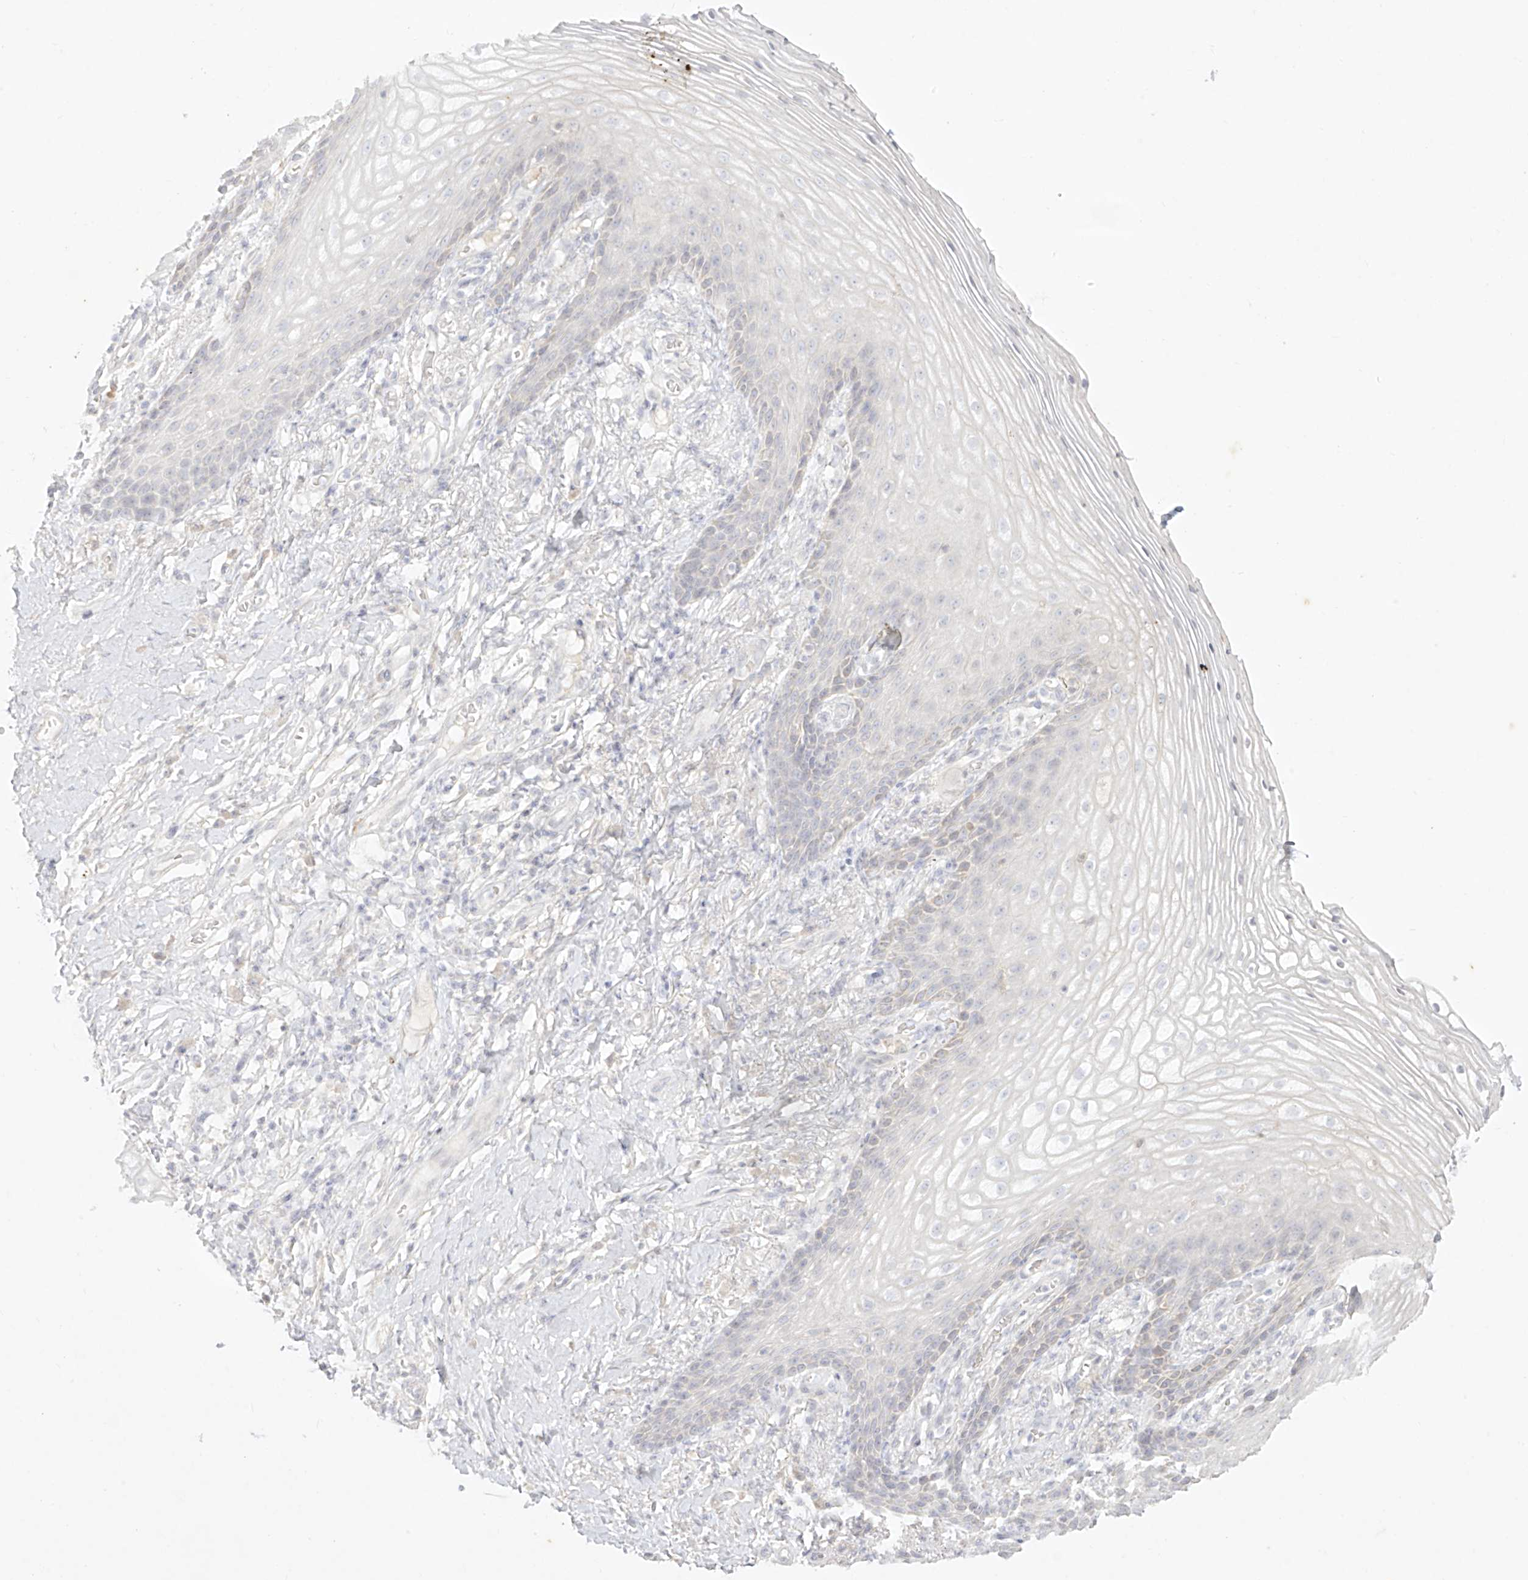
{"staining": {"intensity": "negative", "quantity": "none", "location": "none"}, "tissue": "vagina", "cell_type": "Squamous epithelial cells", "image_type": "normal", "snomed": [{"axis": "morphology", "description": "Normal tissue, NOS"}, {"axis": "topography", "description": "Vagina"}], "caption": "Immunohistochemistry (IHC) micrograph of normal vagina stained for a protein (brown), which exhibits no staining in squamous epithelial cells.", "gene": "TGM4", "patient": {"sex": "female", "age": 60}}